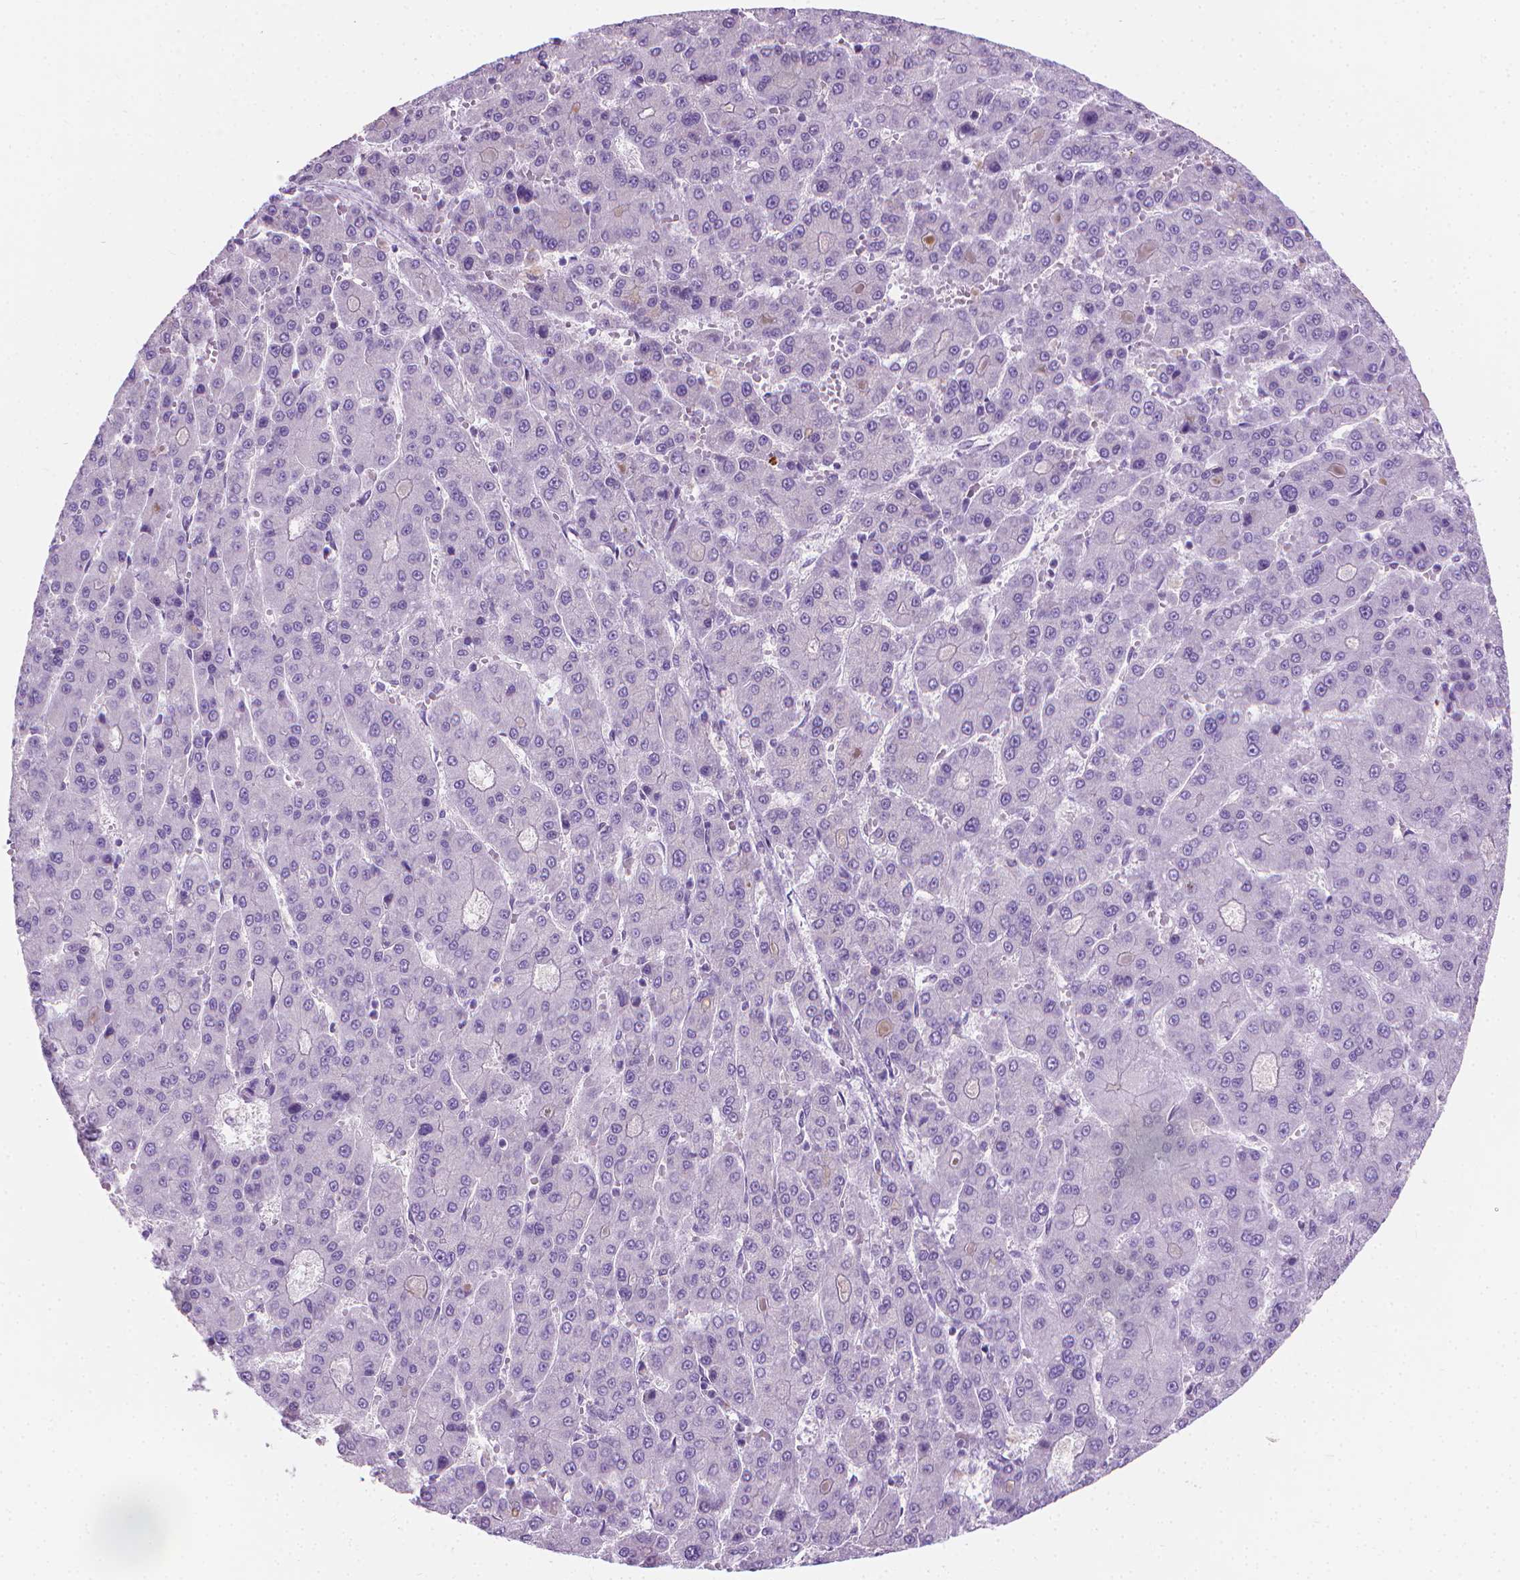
{"staining": {"intensity": "negative", "quantity": "none", "location": "none"}, "tissue": "liver cancer", "cell_type": "Tumor cells", "image_type": "cancer", "snomed": [{"axis": "morphology", "description": "Carcinoma, Hepatocellular, NOS"}, {"axis": "topography", "description": "Liver"}], "caption": "Immunohistochemistry image of neoplastic tissue: human hepatocellular carcinoma (liver) stained with DAB displays no significant protein positivity in tumor cells.", "gene": "CFAP52", "patient": {"sex": "male", "age": 70}}